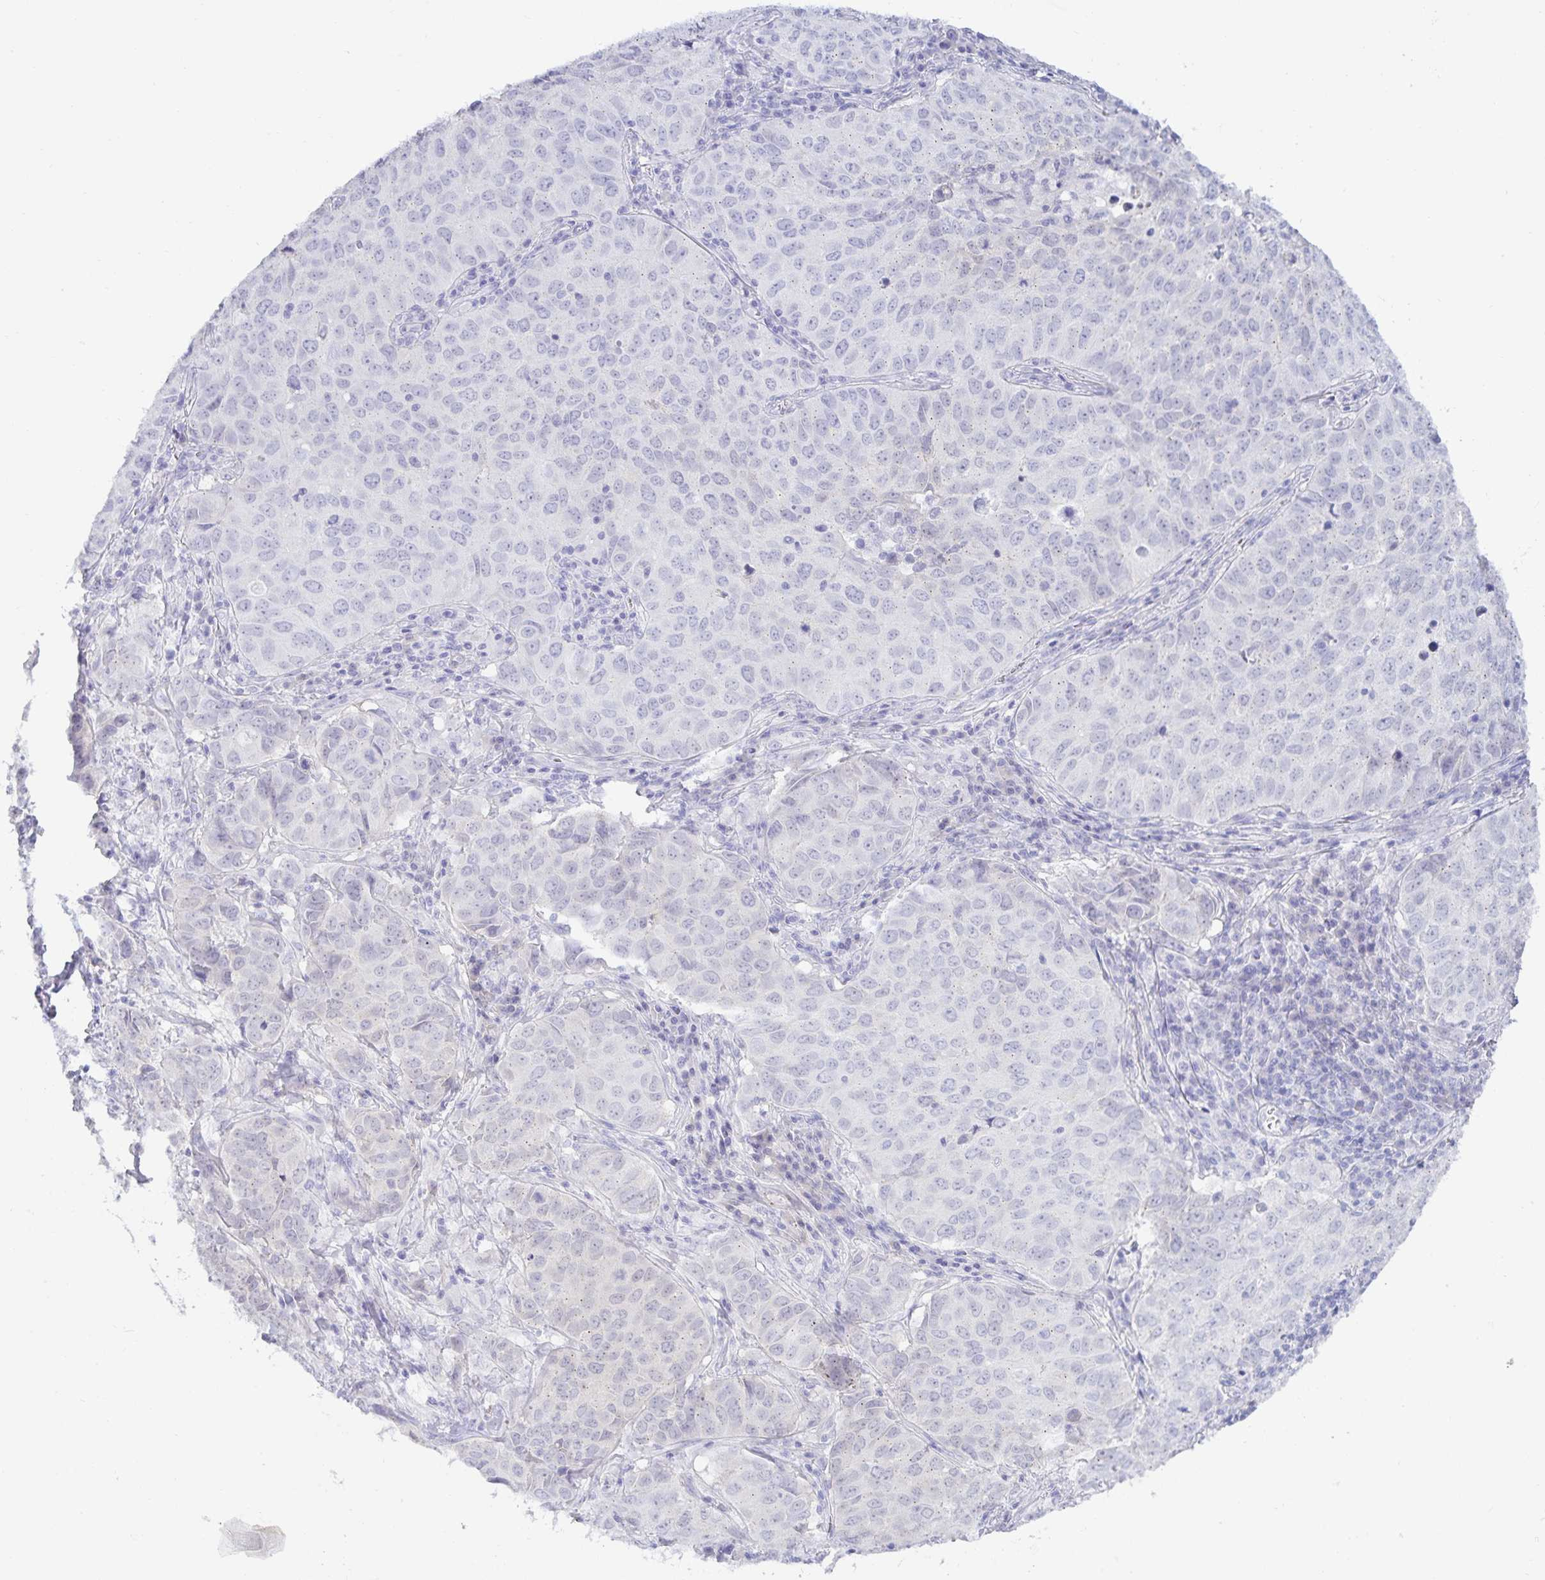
{"staining": {"intensity": "negative", "quantity": "none", "location": "none"}, "tissue": "lung cancer", "cell_type": "Tumor cells", "image_type": "cancer", "snomed": [{"axis": "morphology", "description": "Adenocarcinoma, NOS"}, {"axis": "topography", "description": "Lung"}], "caption": "DAB immunohistochemical staining of human adenocarcinoma (lung) exhibits no significant positivity in tumor cells. (DAB (3,3'-diaminobenzidine) IHC, high magnification).", "gene": "MON2", "patient": {"sex": "female", "age": 50}}